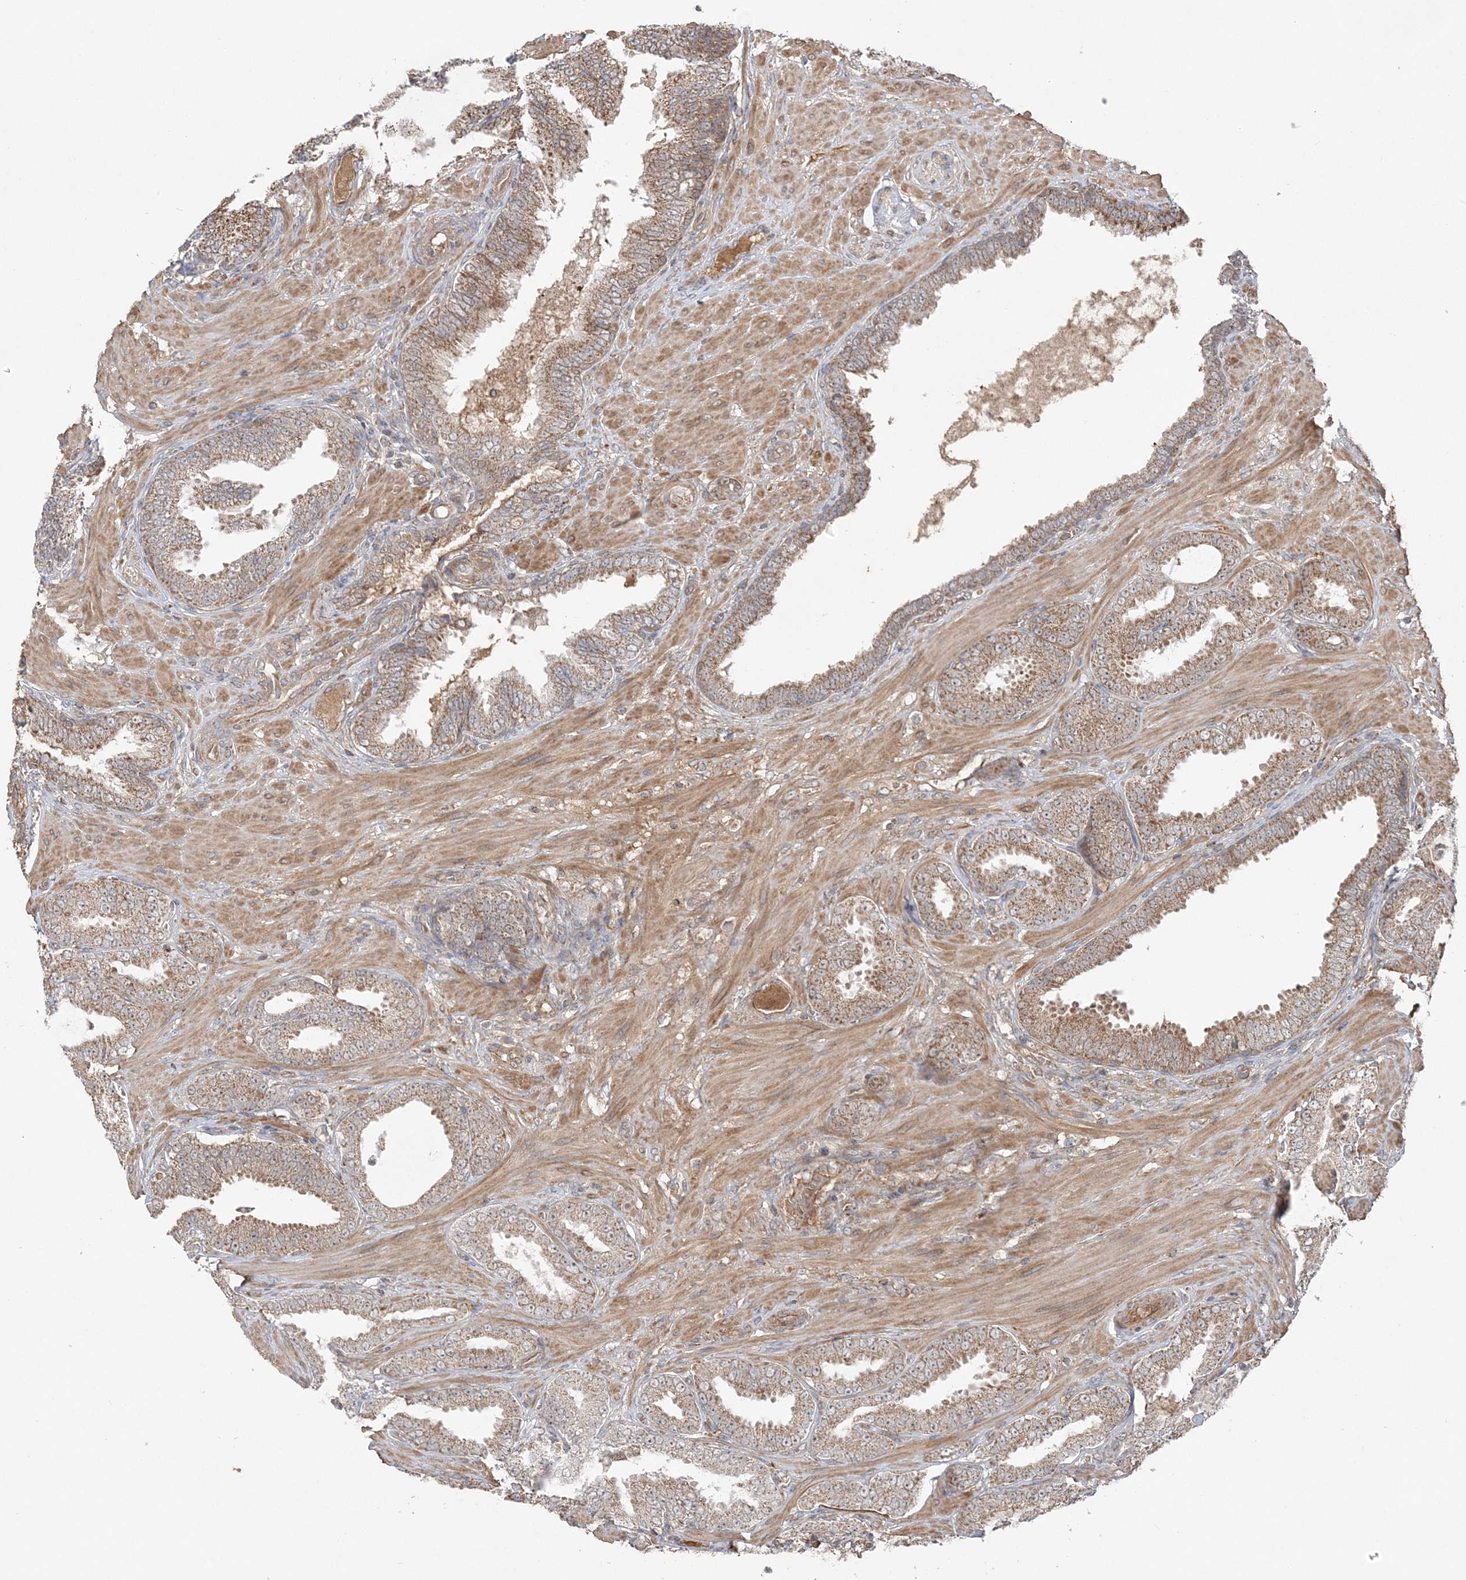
{"staining": {"intensity": "moderate", "quantity": ">75%", "location": "cytoplasmic/membranous"}, "tissue": "prostate cancer", "cell_type": "Tumor cells", "image_type": "cancer", "snomed": [{"axis": "morphology", "description": "Adenocarcinoma, Low grade"}, {"axis": "topography", "description": "Prostate"}], "caption": "IHC micrograph of neoplastic tissue: human prostate cancer (adenocarcinoma (low-grade)) stained using immunohistochemistry (IHC) demonstrates medium levels of moderate protein expression localized specifically in the cytoplasmic/membranous of tumor cells, appearing as a cytoplasmic/membranous brown color.", "gene": "SCLT1", "patient": {"sex": "male", "age": 63}}